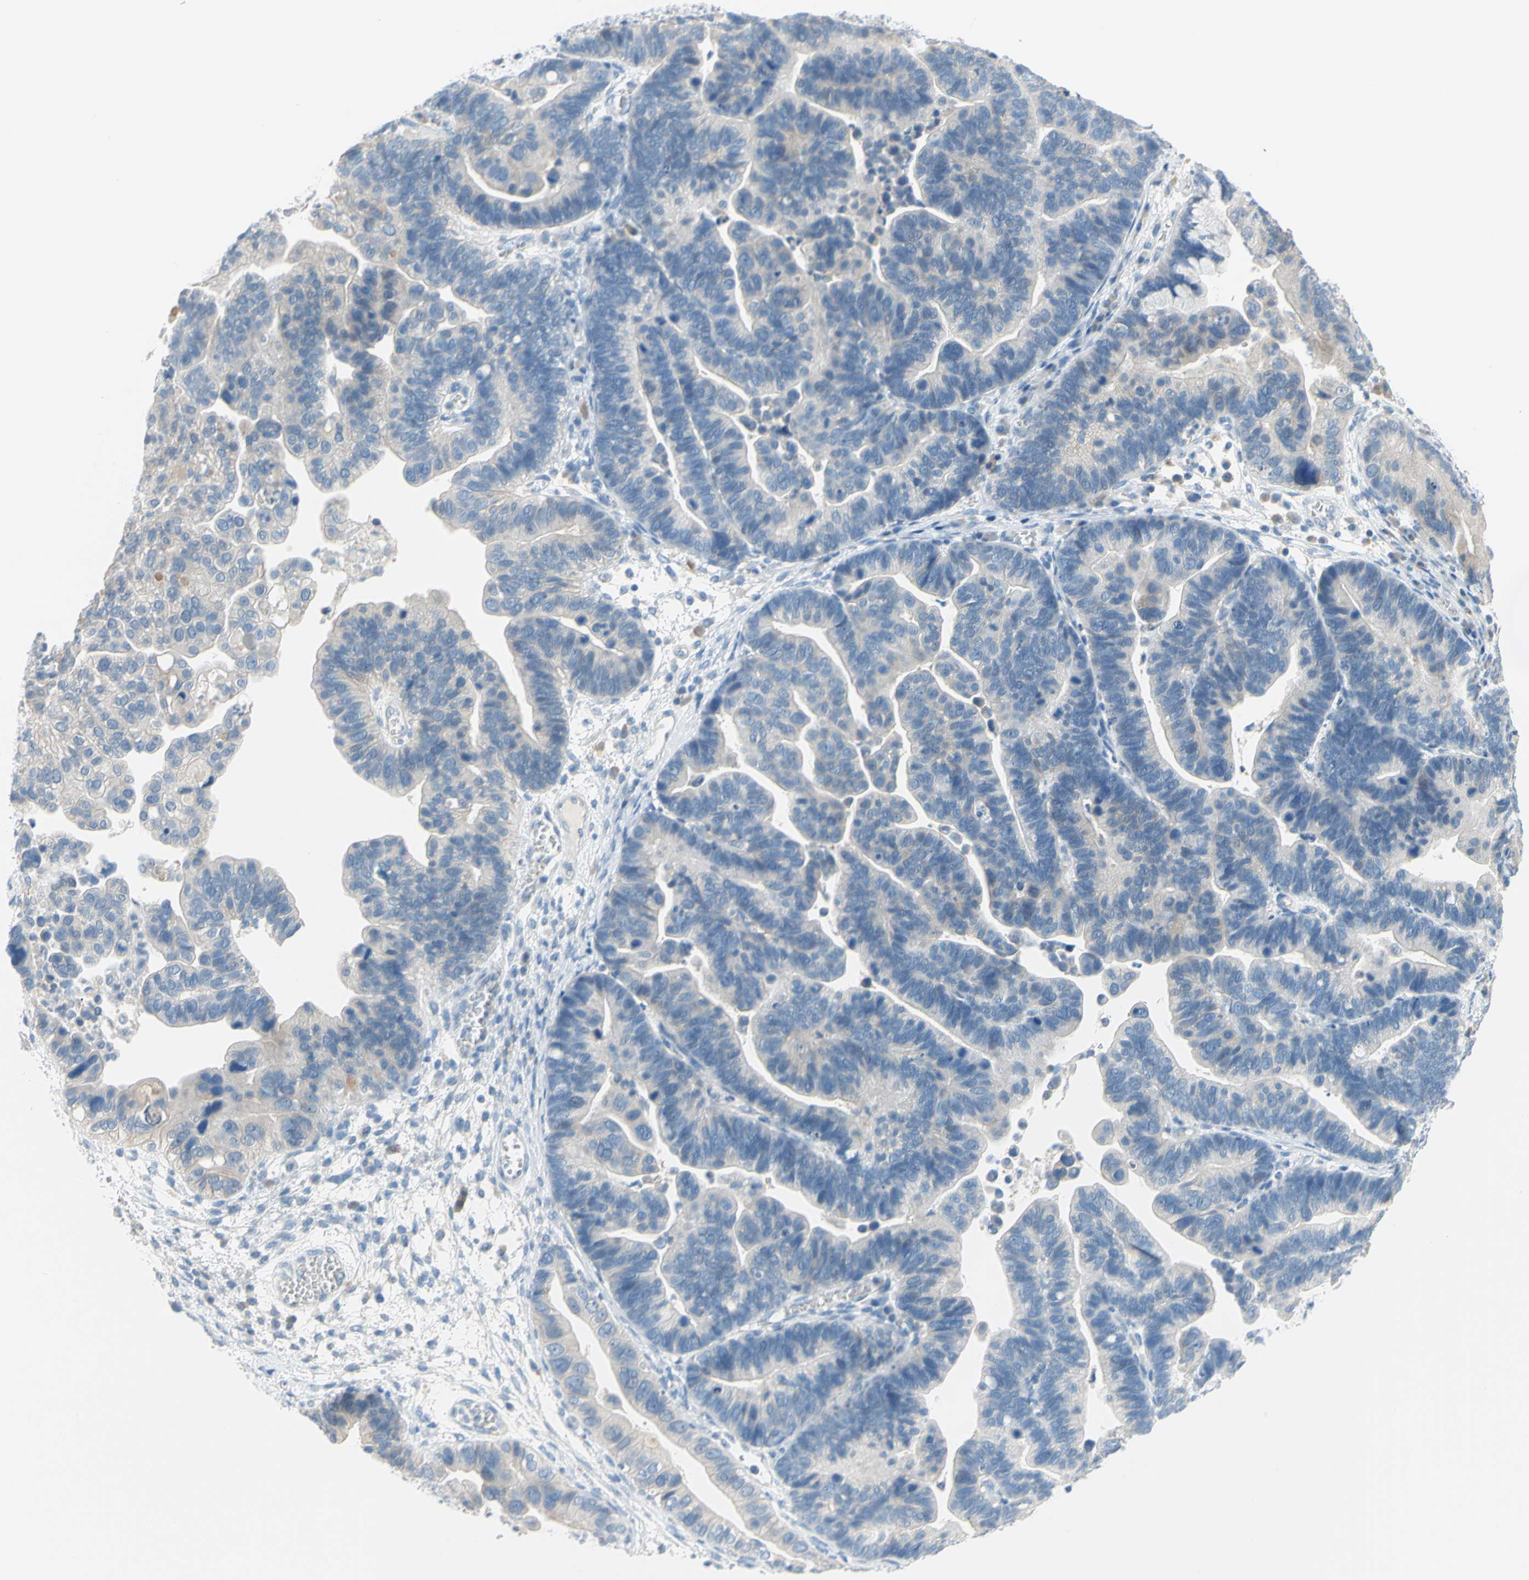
{"staining": {"intensity": "negative", "quantity": "none", "location": "none"}, "tissue": "ovarian cancer", "cell_type": "Tumor cells", "image_type": "cancer", "snomed": [{"axis": "morphology", "description": "Cystadenocarcinoma, serous, NOS"}, {"axis": "topography", "description": "Ovary"}], "caption": "The micrograph exhibits no staining of tumor cells in serous cystadenocarcinoma (ovarian).", "gene": "DCT", "patient": {"sex": "female", "age": 56}}